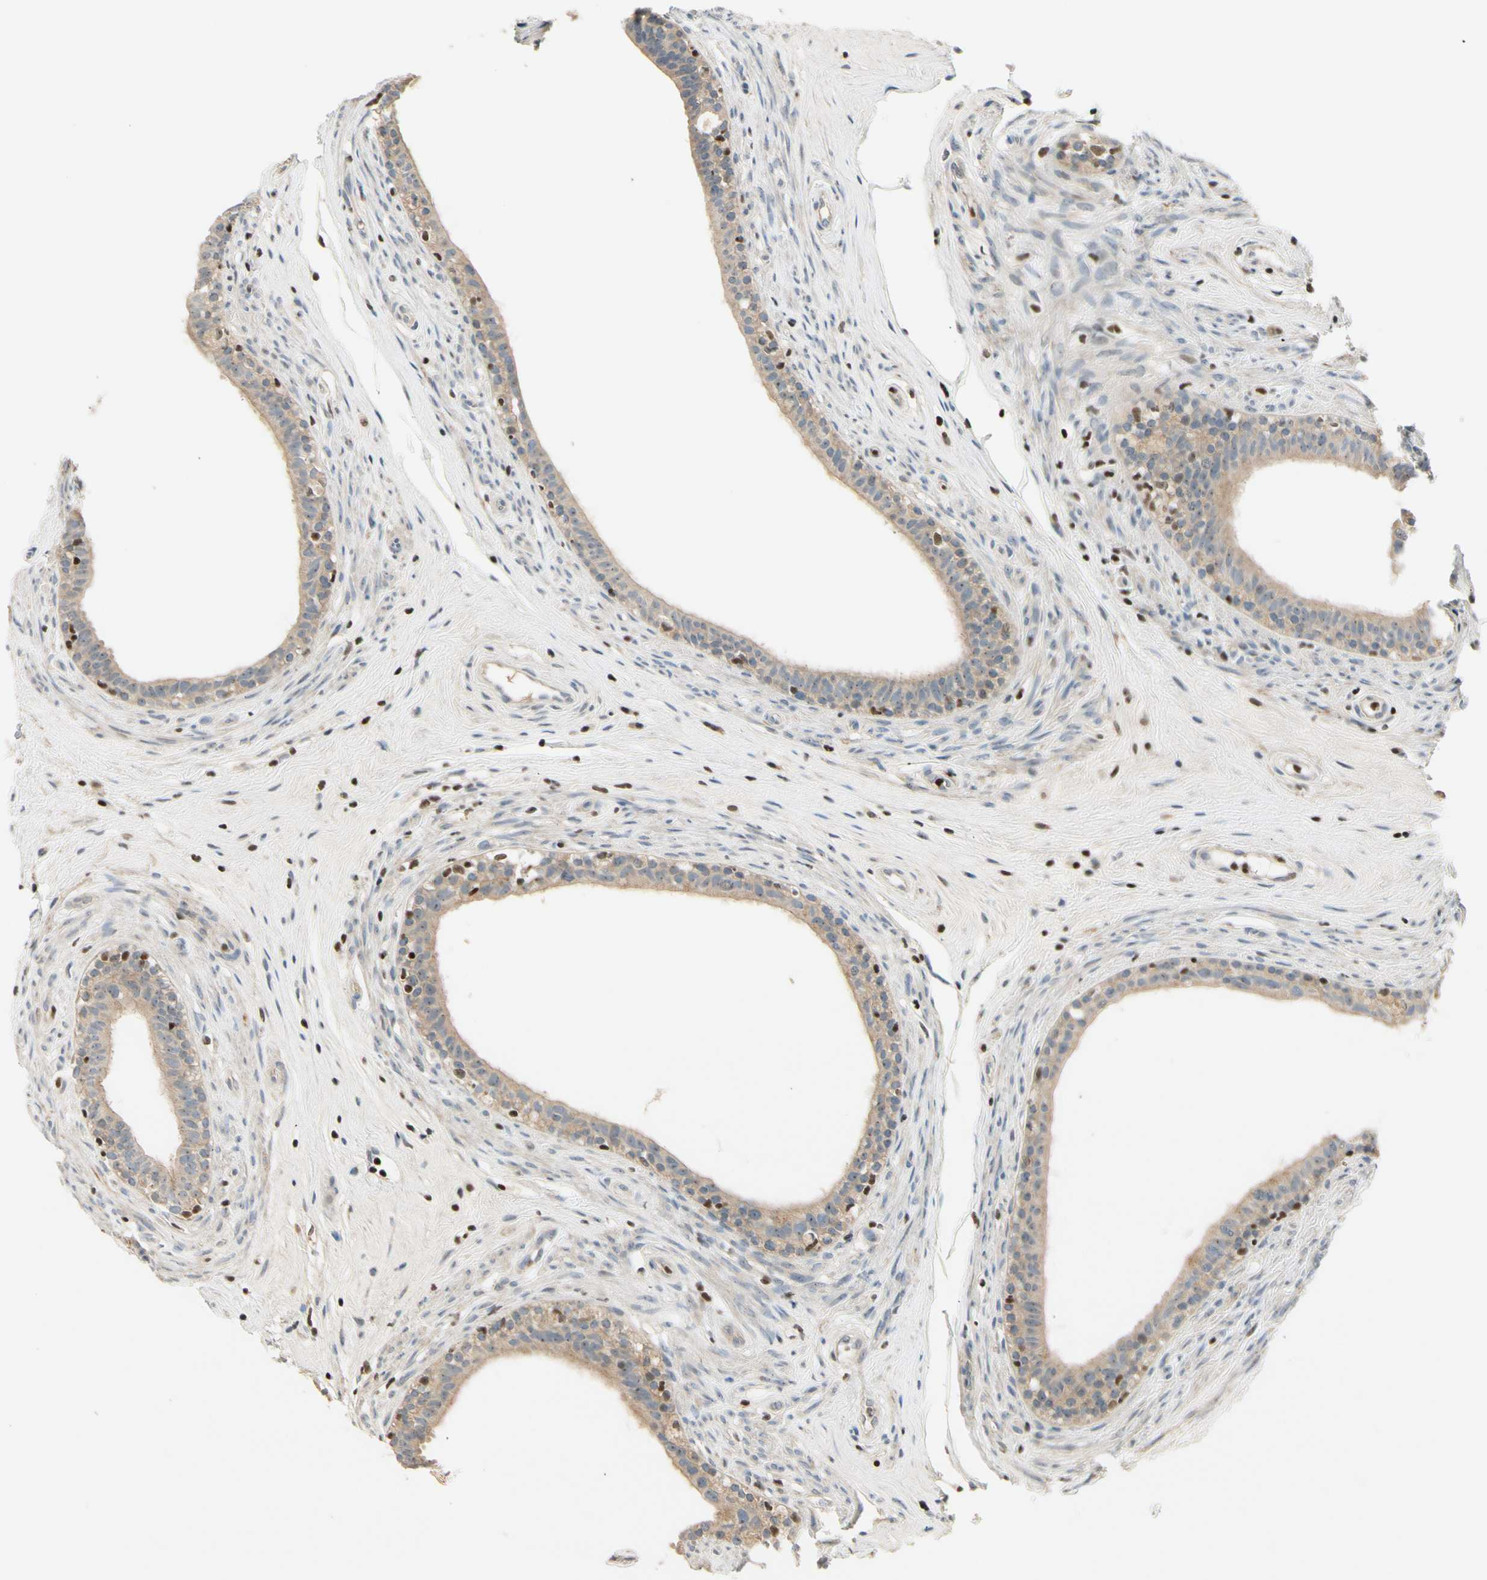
{"staining": {"intensity": "weak", "quantity": ">75%", "location": "cytoplasmic/membranous"}, "tissue": "epididymis", "cell_type": "Glandular cells", "image_type": "normal", "snomed": [{"axis": "morphology", "description": "Normal tissue, NOS"}, {"axis": "morphology", "description": "Inflammation, NOS"}, {"axis": "topography", "description": "Epididymis"}], "caption": "Glandular cells show low levels of weak cytoplasmic/membranous positivity in about >75% of cells in benign human epididymis. The staining was performed using DAB (3,3'-diaminobenzidine) to visualize the protein expression in brown, while the nuclei were stained in blue with hematoxylin (Magnification: 20x).", "gene": "NFYA", "patient": {"sex": "male", "age": 84}}